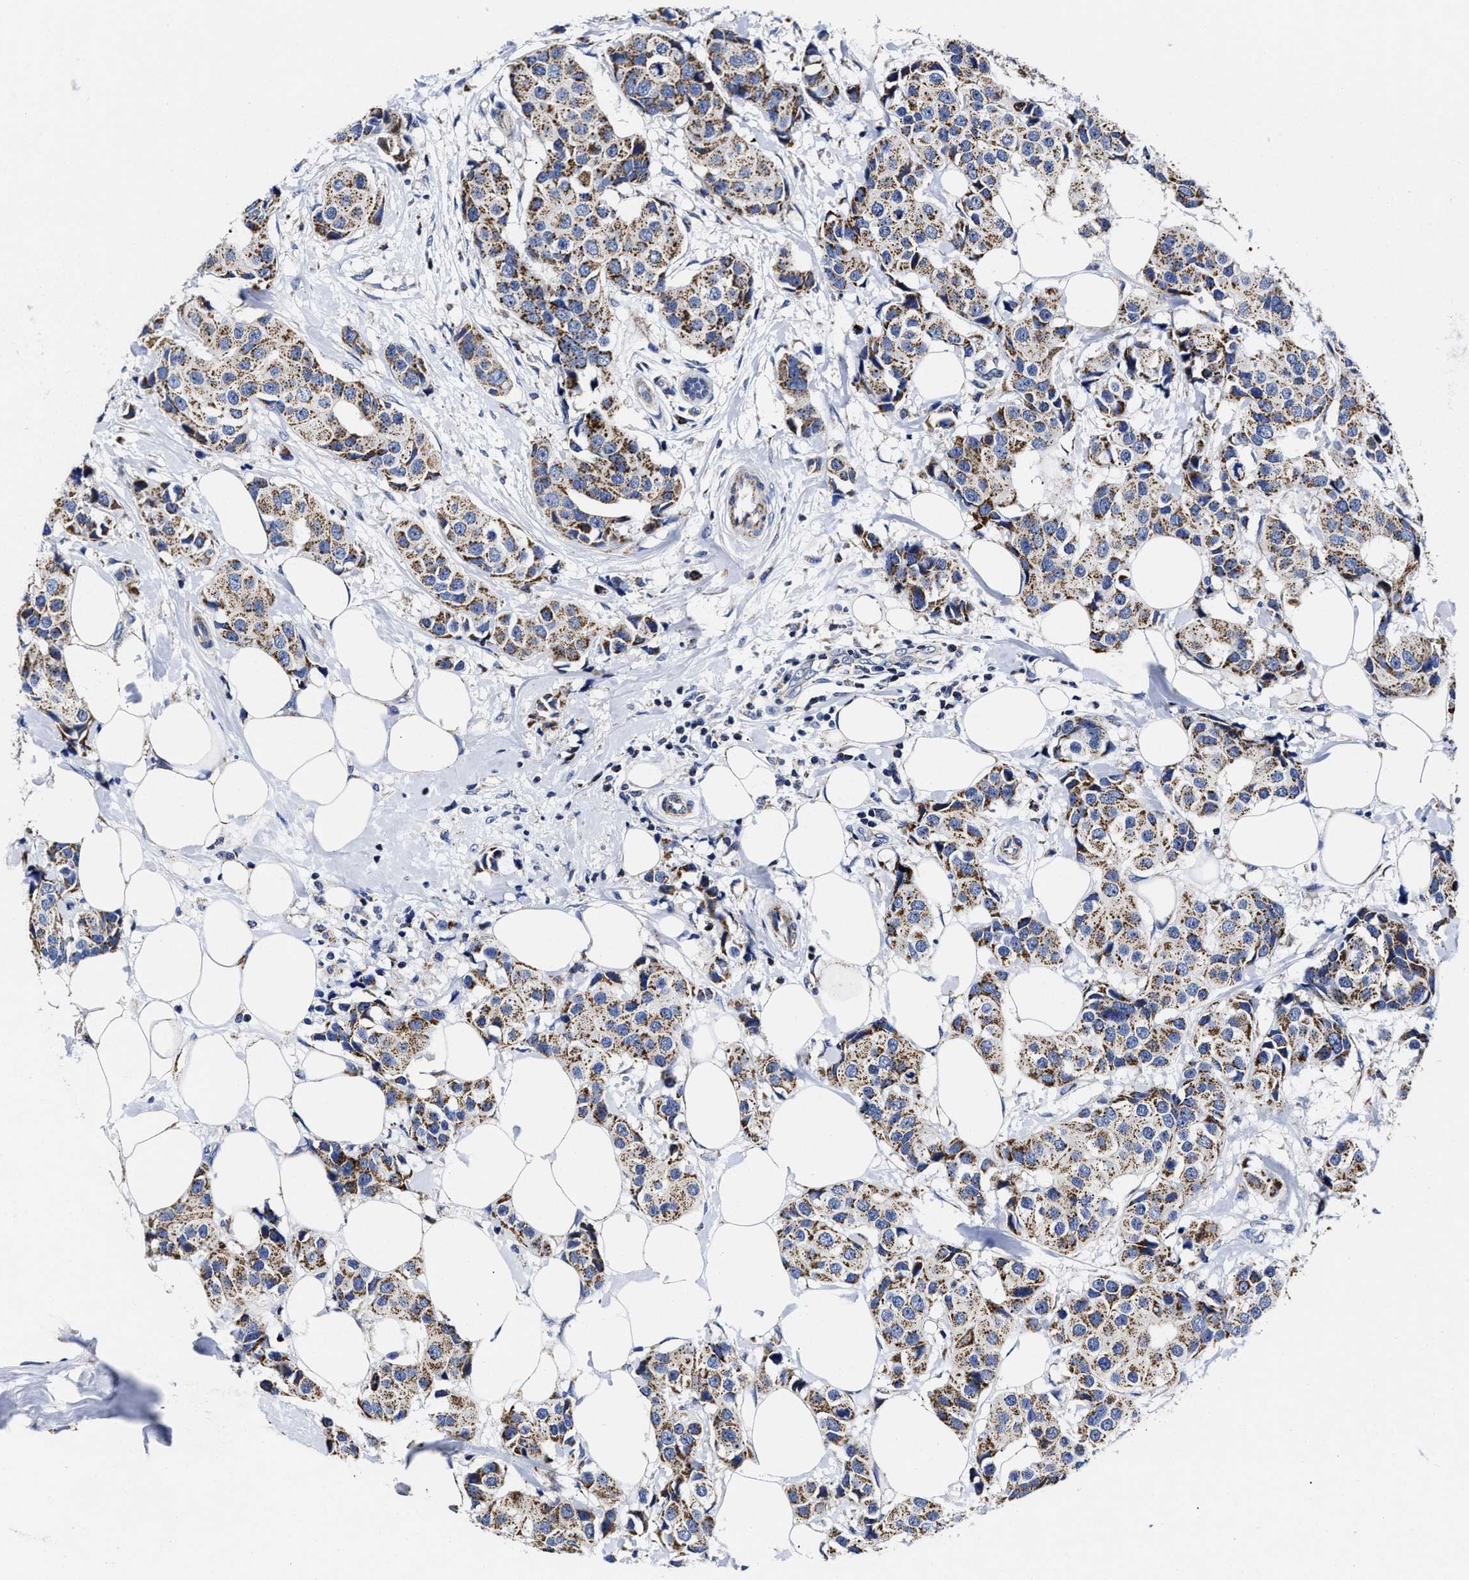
{"staining": {"intensity": "moderate", "quantity": ">75%", "location": "cytoplasmic/membranous"}, "tissue": "breast cancer", "cell_type": "Tumor cells", "image_type": "cancer", "snomed": [{"axis": "morphology", "description": "Normal tissue, NOS"}, {"axis": "morphology", "description": "Duct carcinoma"}, {"axis": "topography", "description": "Breast"}], "caption": "Brown immunohistochemical staining in human breast cancer exhibits moderate cytoplasmic/membranous staining in about >75% of tumor cells.", "gene": "HINT2", "patient": {"sex": "female", "age": 39}}